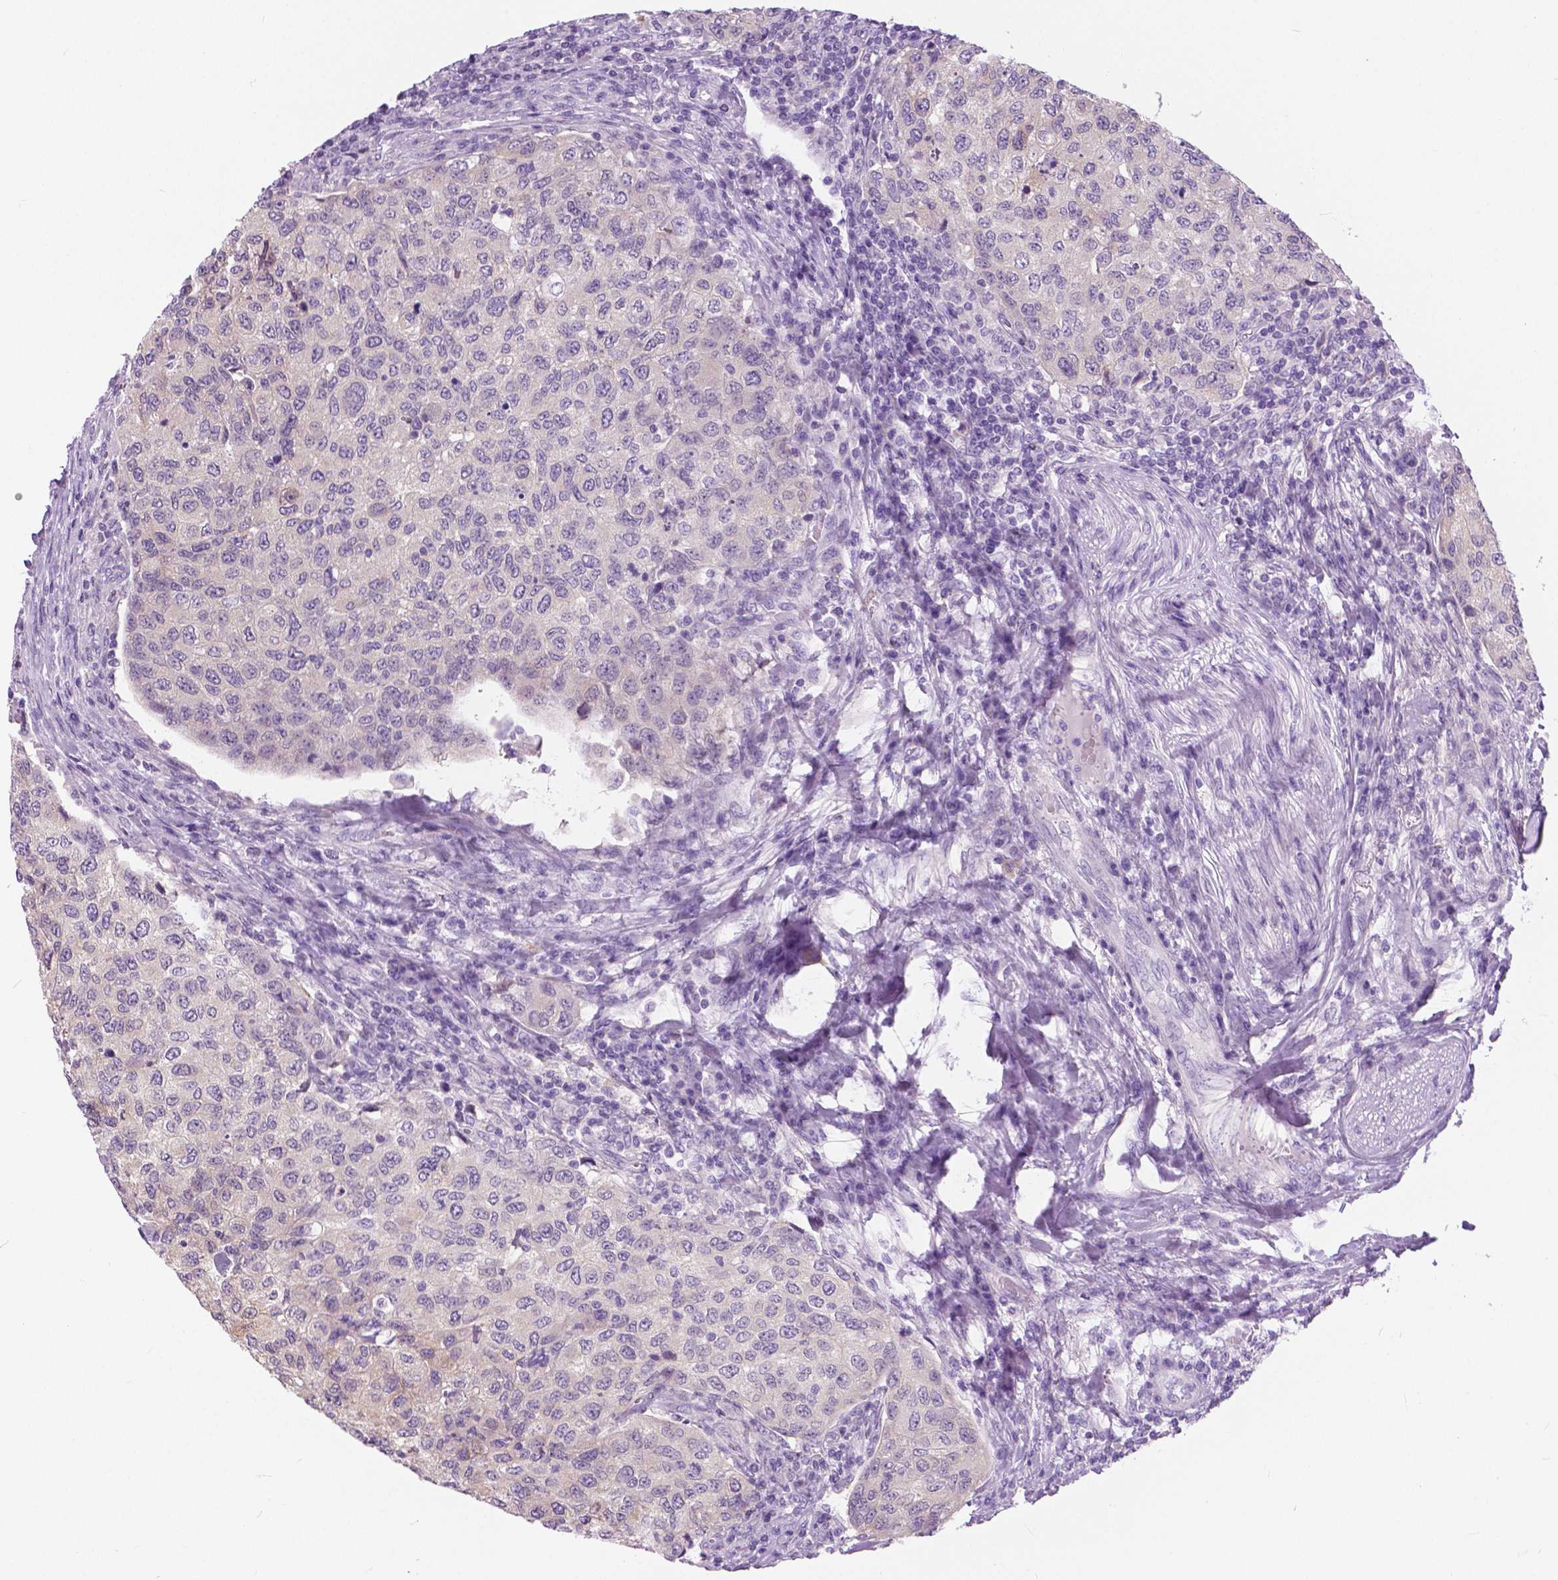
{"staining": {"intensity": "negative", "quantity": "none", "location": "none"}, "tissue": "urothelial cancer", "cell_type": "Tumor cells", "image_type": "cancer", "snomed": [{"axis": "morphology", "description": "Urothelial carcinoma, High grade"}, {"axis": "topography", "description": "Urinary bladder"}], "caption": "Immunohistochemical staining of urothelial carcinoma (high-grade) shows no significant expression in tumor cells.", "gene": "TP53TG5", "patient": {"sex": "female", "age": 78}}